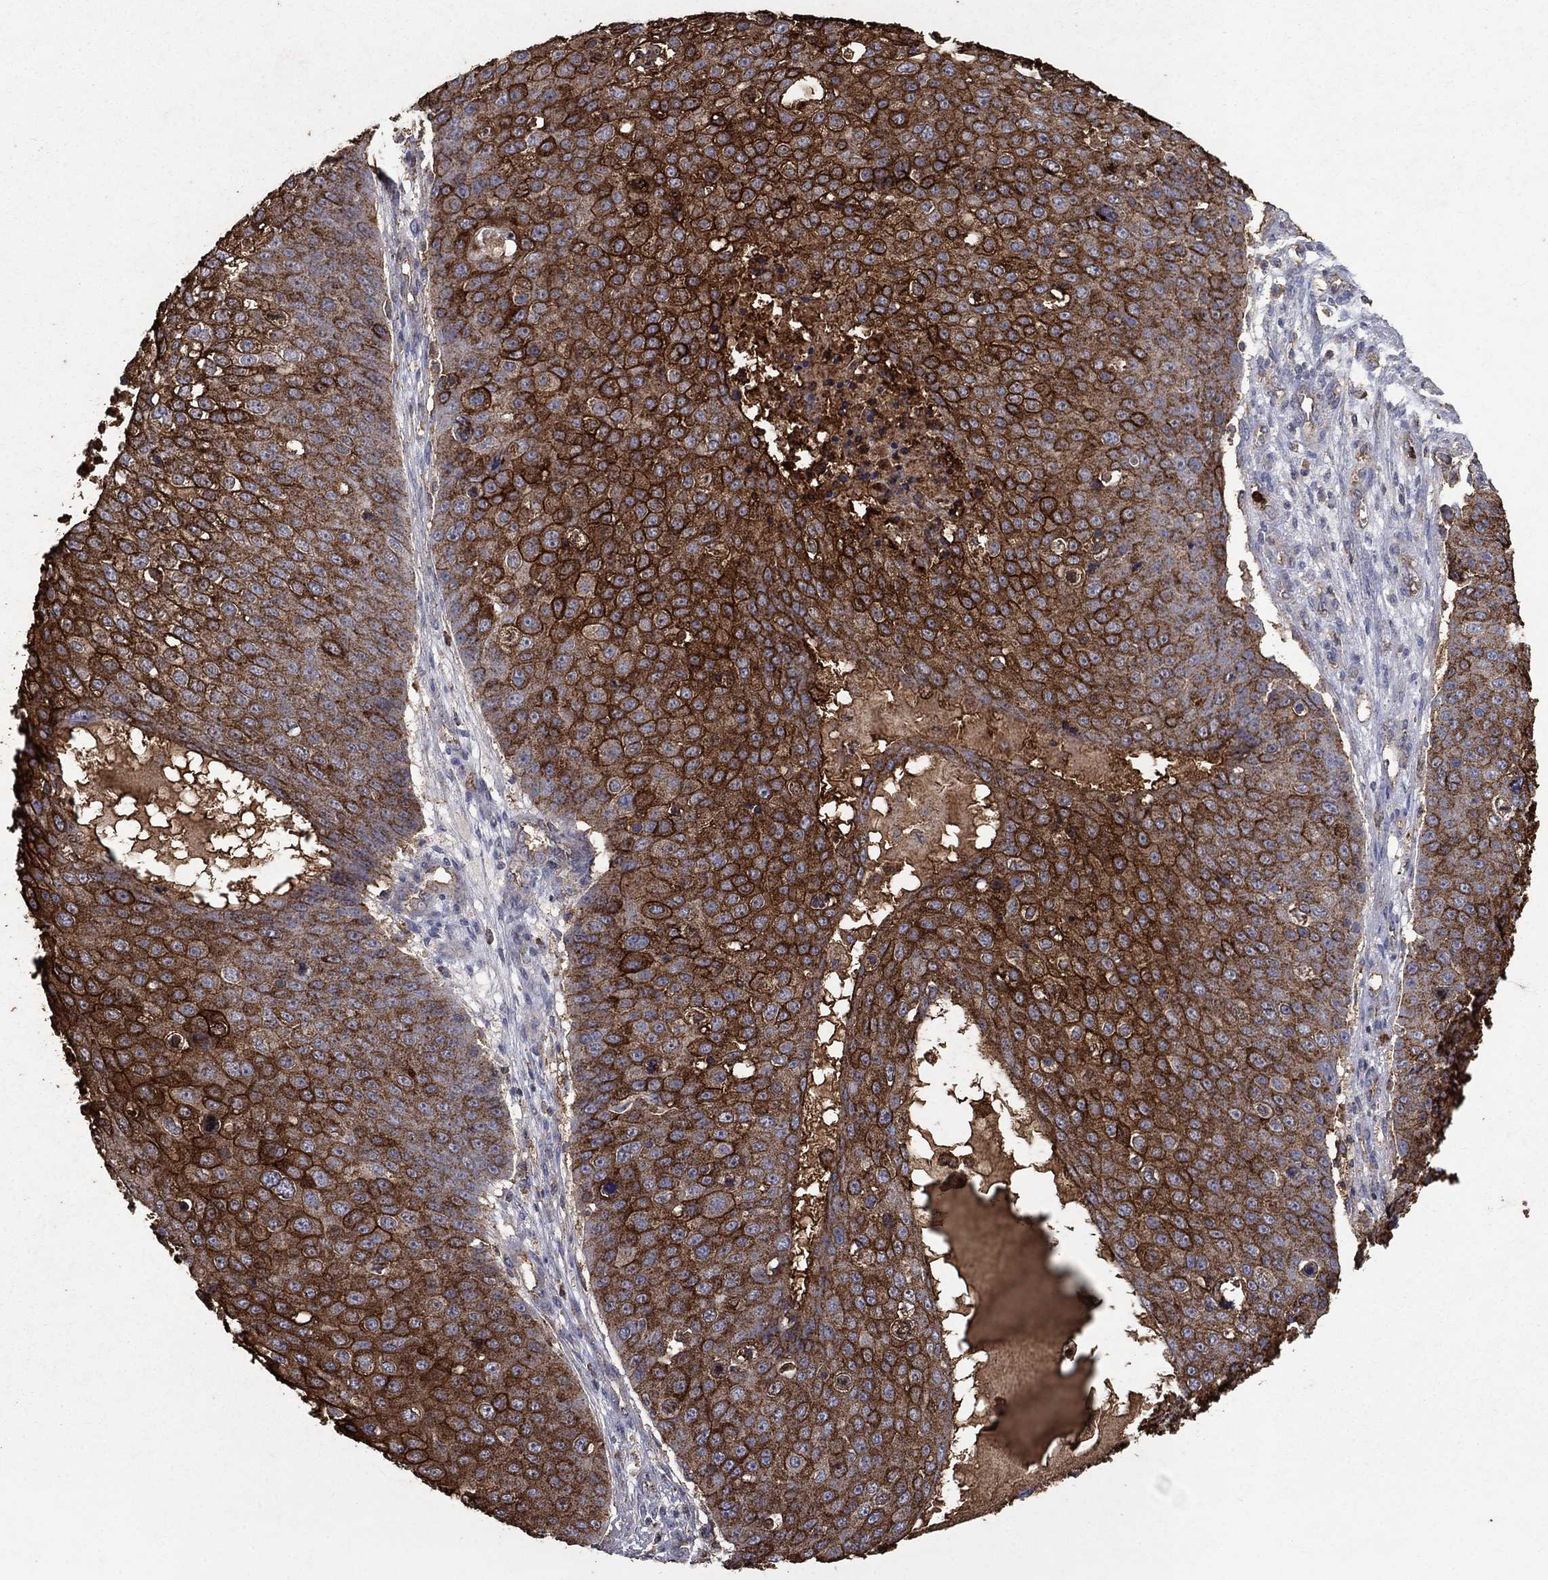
{"staining": {"intensity": "strong", "quantity": "25%-75%", "location": "cytoplasmic/membranous"}, "tissue": "skin cancer", "cell_type": "Tumor cells", "image_type": "cancer", "snomed": [{"axis": "morphology", "description": "Squamous cell carcinoma, NOS"}, {"axis": "topography", "description": "Skin"}], "caption": "Skin cancer stained with IHC exhibits strong cytoplasmic/membranous positivity in approximately 25%-75% of tumor cells.", "gene": "CD24", "patient": {"sex": "male", "age": 71}}